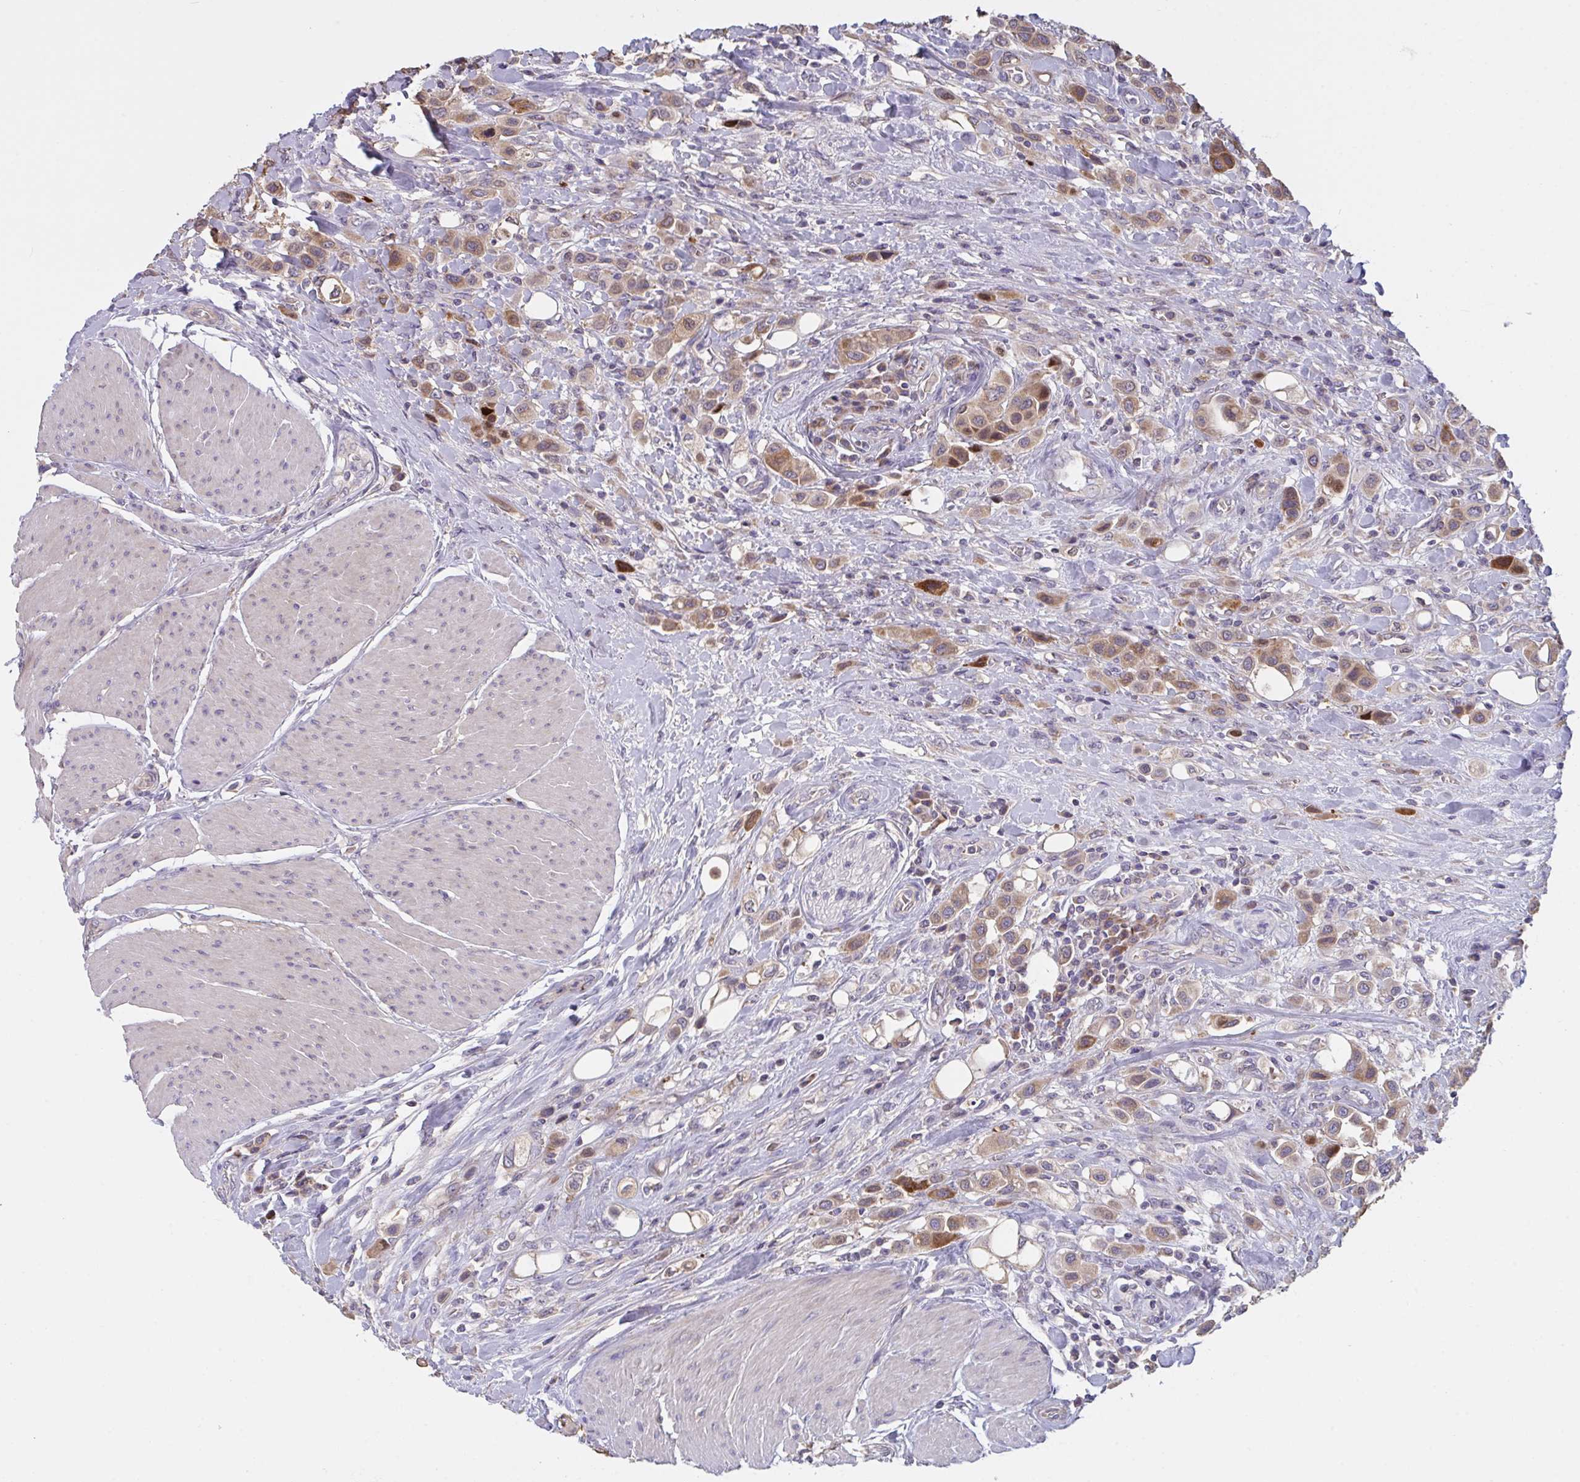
{"staining": {"intensity": "moderate", "quantity": ">75%", "location": "cytoplasmic/membranous"}, "tissue": "urothelial cancer", "cell_type": "Tumor cells", "image_type": "cancer", "snomed": [{"axis": "morphology", "description": "Urothelial carcinoma, High grade"}, {"axis": "topography", "description": "Urinary bladder"}], "caption": "Brown immunohistochemical staining in human urothelial cancer reveals moderate cytoplasmic/membranous expression in about >75% of tumor cells. Ihc stains the protein in brown and the nuclei are stained blue.", "gene": "MRPS2", "patient": {"sex": "male", "age": 50}}